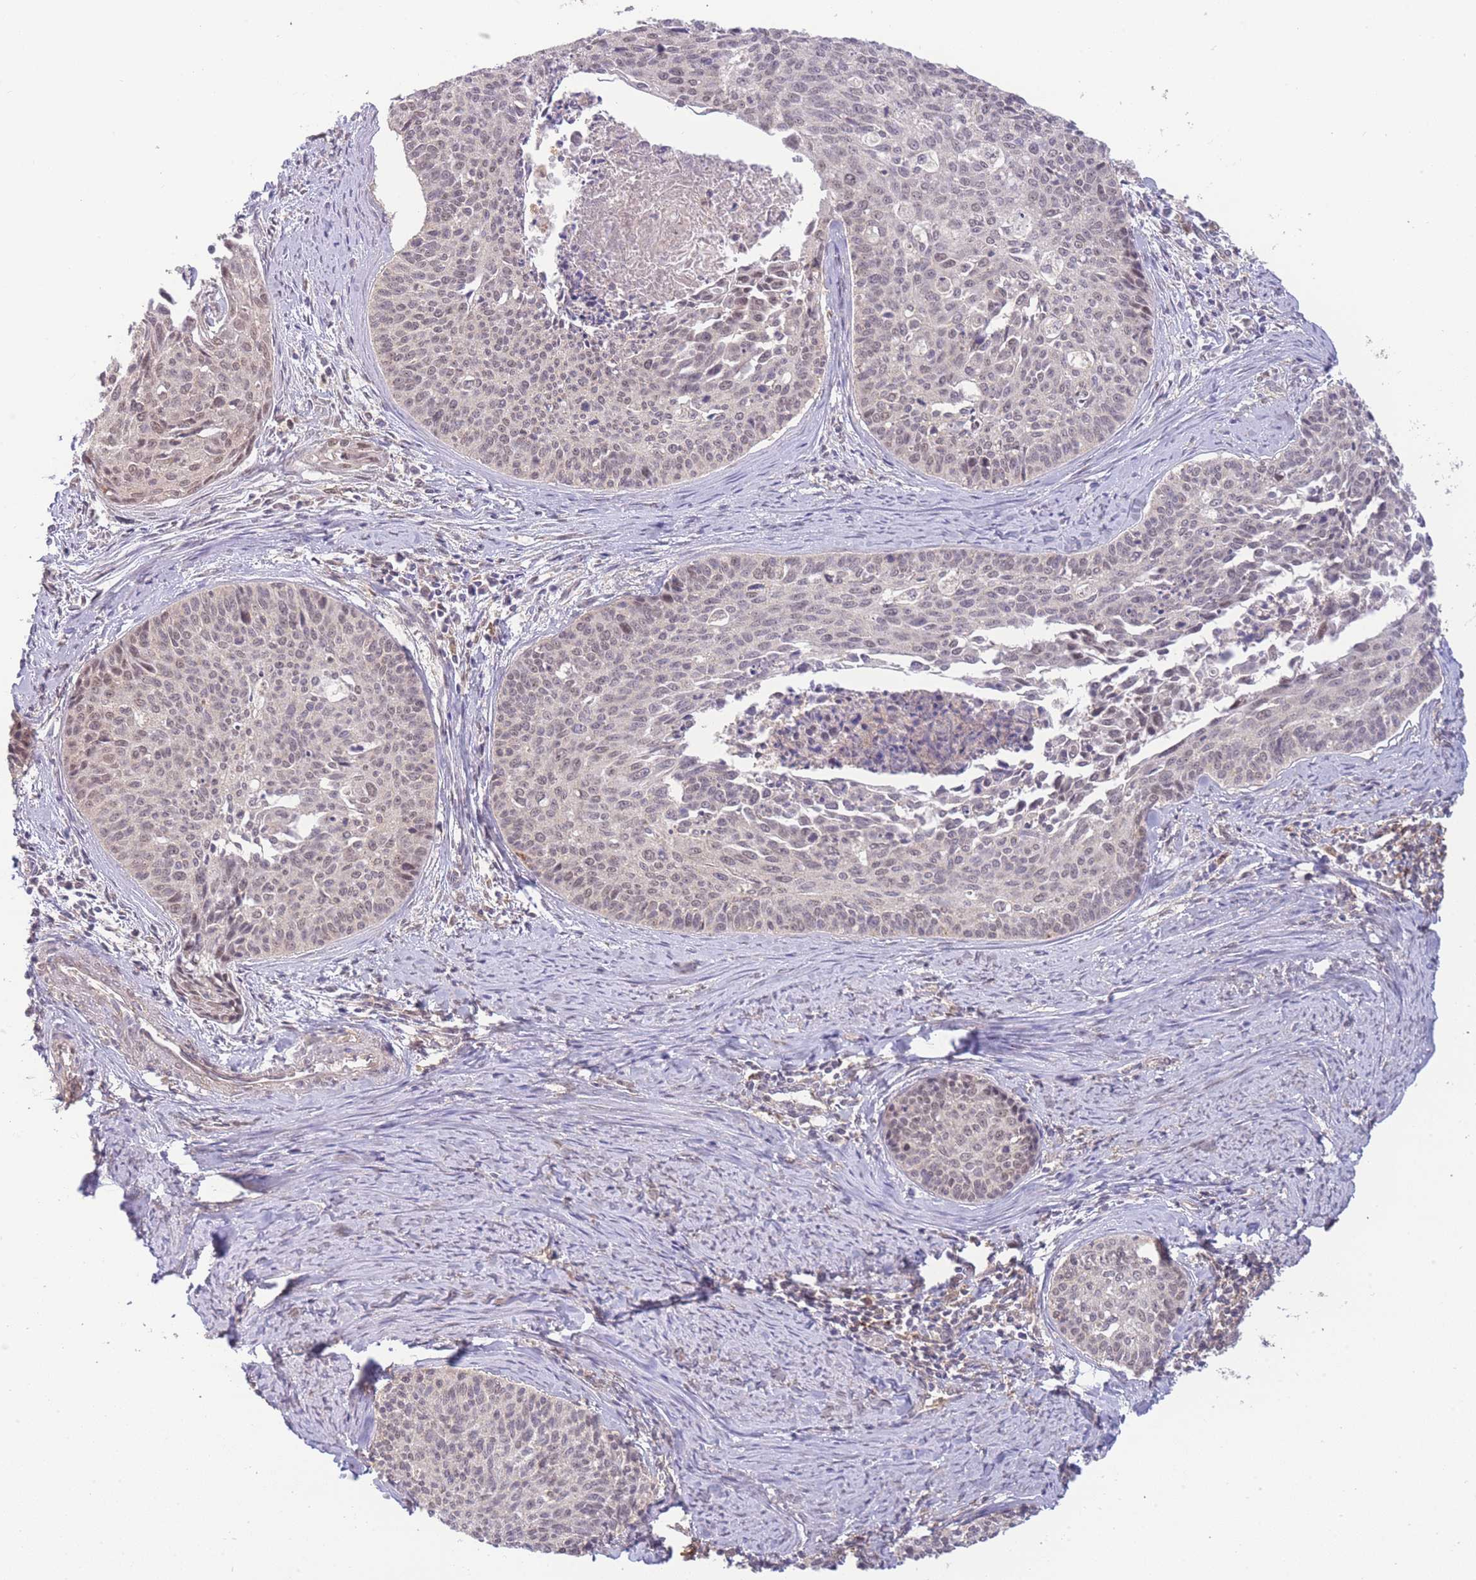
{"staining": {"intensity": "weak", "quantity": "25%-75%", "location": "nuclear"}, "tissue": "cervical cancer", "cell_type": "Tumor cells", "image_type": "cancer", "snomed": [{"axis": "morphology", "description": "Squamous cell carcinoma, NOS"}, {"axis": "topography", "description": "Cervix"}], "caption": "Immunohistochemistry (IHC) (DAB (3,3'-diaminobenzidine)) staining of human cervical squamous cell carcinoma reveals weak nuclear protein staining in about 25%-75% of tumor cells.", "gene": "RNF144B", "patient": {"sex": "female", "age": 55}}